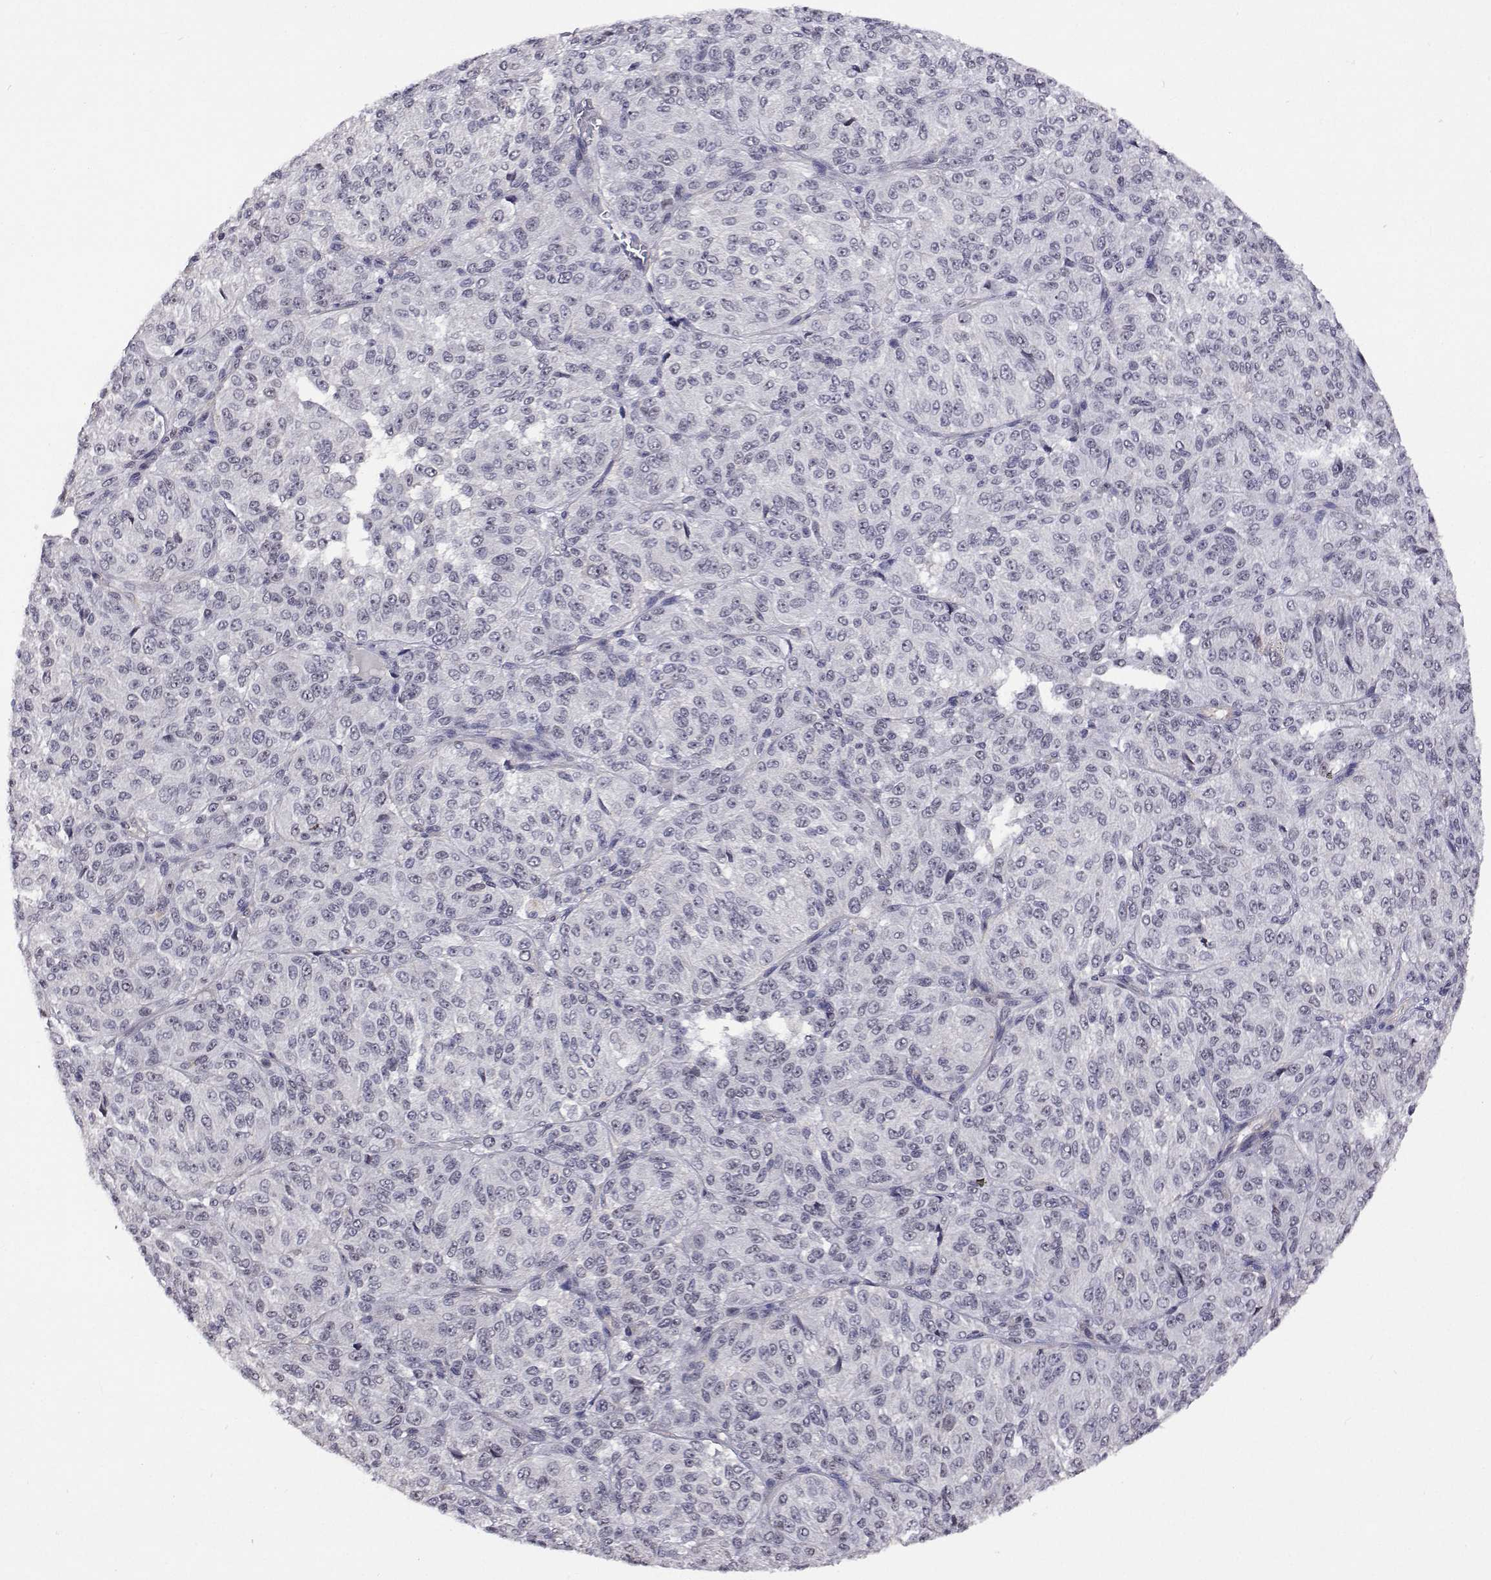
{"staining": {"intensity": "negative", "quantity": "none", "location": "none"}, "tissue": "melanoma", "cell_type": "Tumor cells", "image_type": "cancer", "snomed": [{"axis": "morphology", "description": "Malignant melanoma, Metastatic site"}, {"axis": "topography", "description": "Brain"}], "caption": "The immunohistochemistry (IHC) image has no significant expression in tumor cells of melanoma tissue.", "gene": "NHP2", "patient": {"sex": "female", "age": 56}}